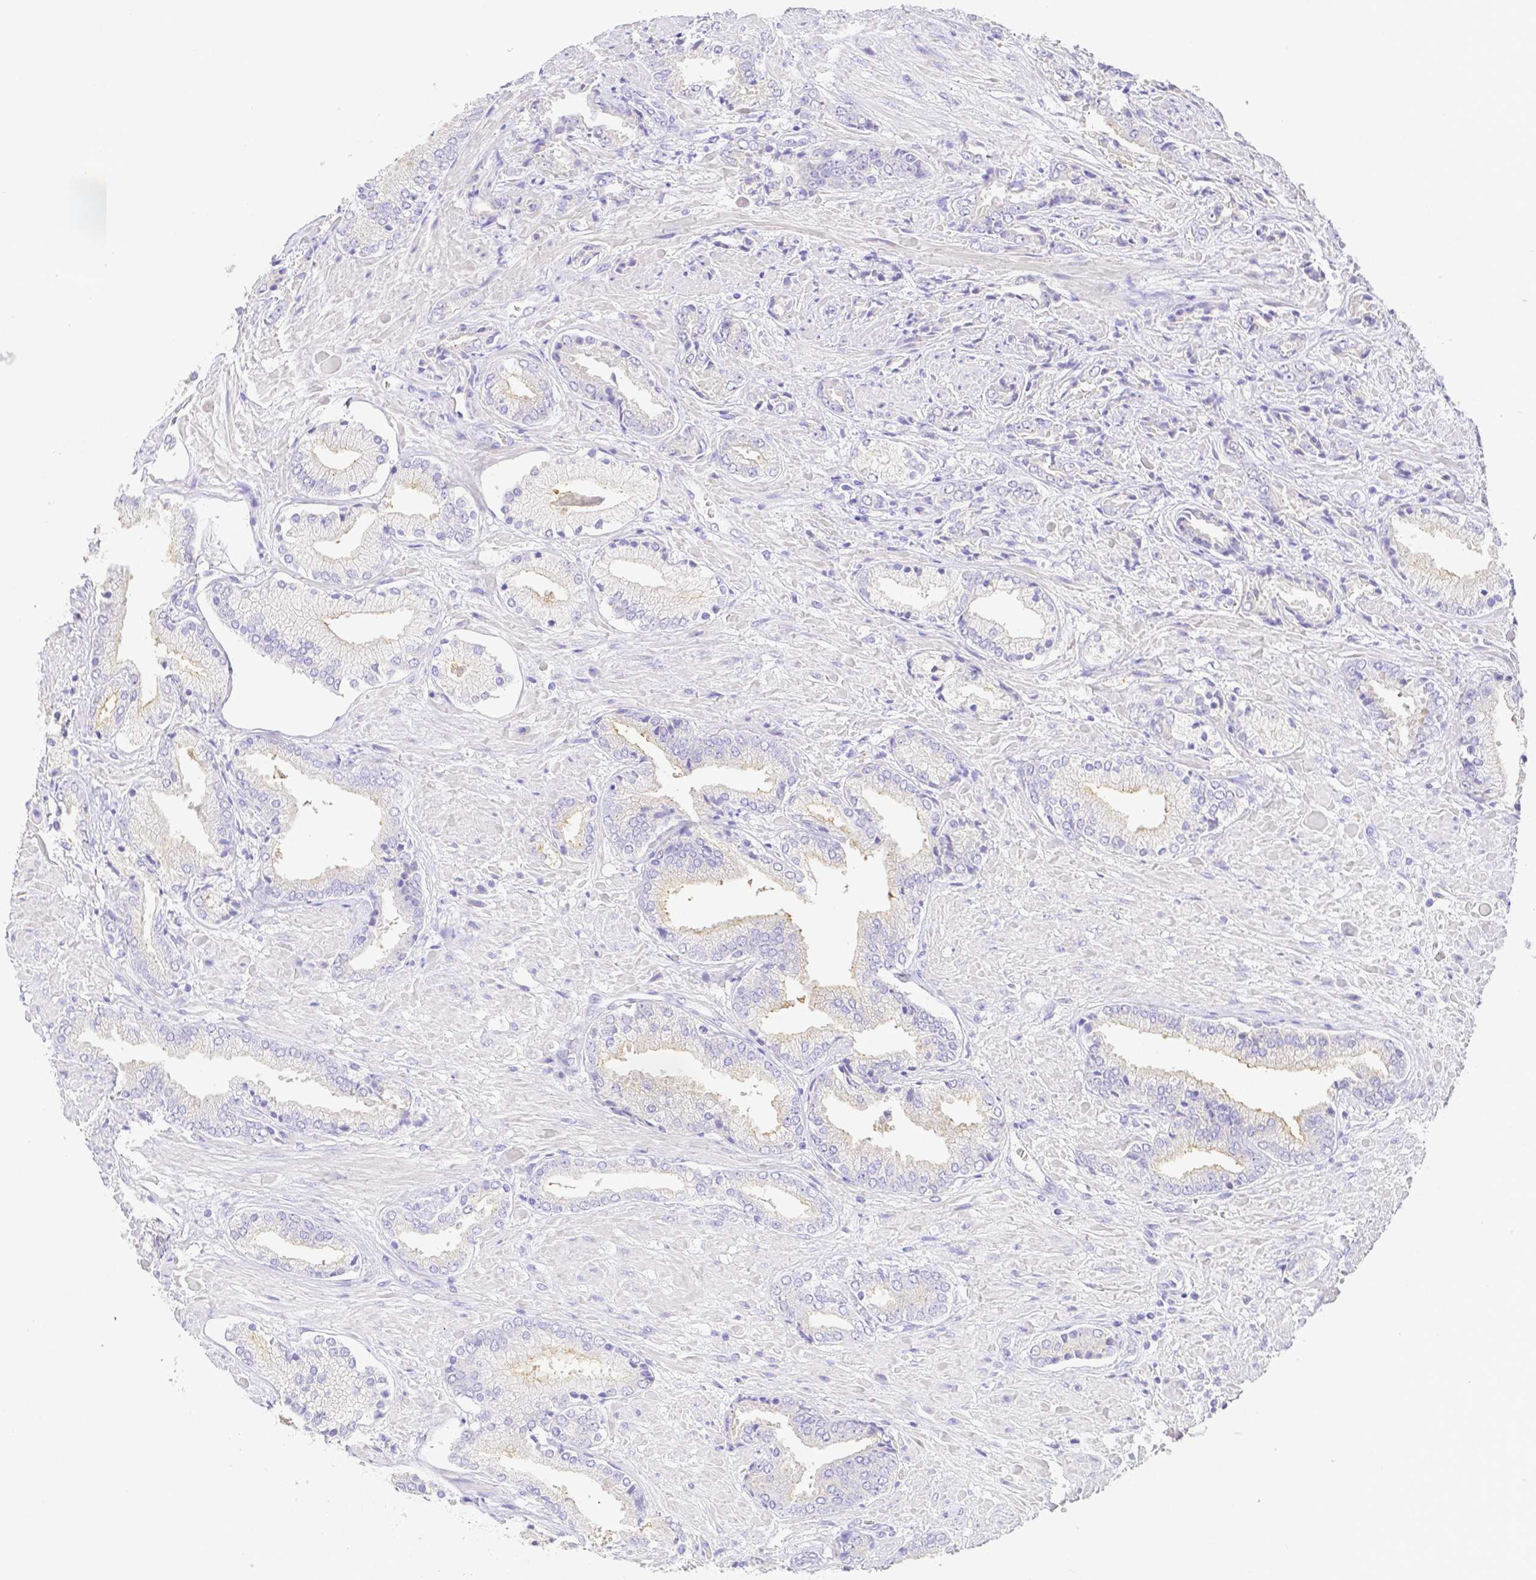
{"staining": {"intensity": "negative", "quantity": "none", "location": "none"}, "tissue": "prostate cancer", "cell_type": "Tumor cells", "image_type": "cancer", "snomed": [{"axis": "morphology", "description": "Adenocarcinoma, High grade"}, {"axis": "topography", "description": "Prostate"}], "caption": "Tumor cells are negative for protein expression in human adenocarcinoma (high-grade) (prostate).", "gene": "ZG16B", "patient": {"sex": "male", "age": 56}}